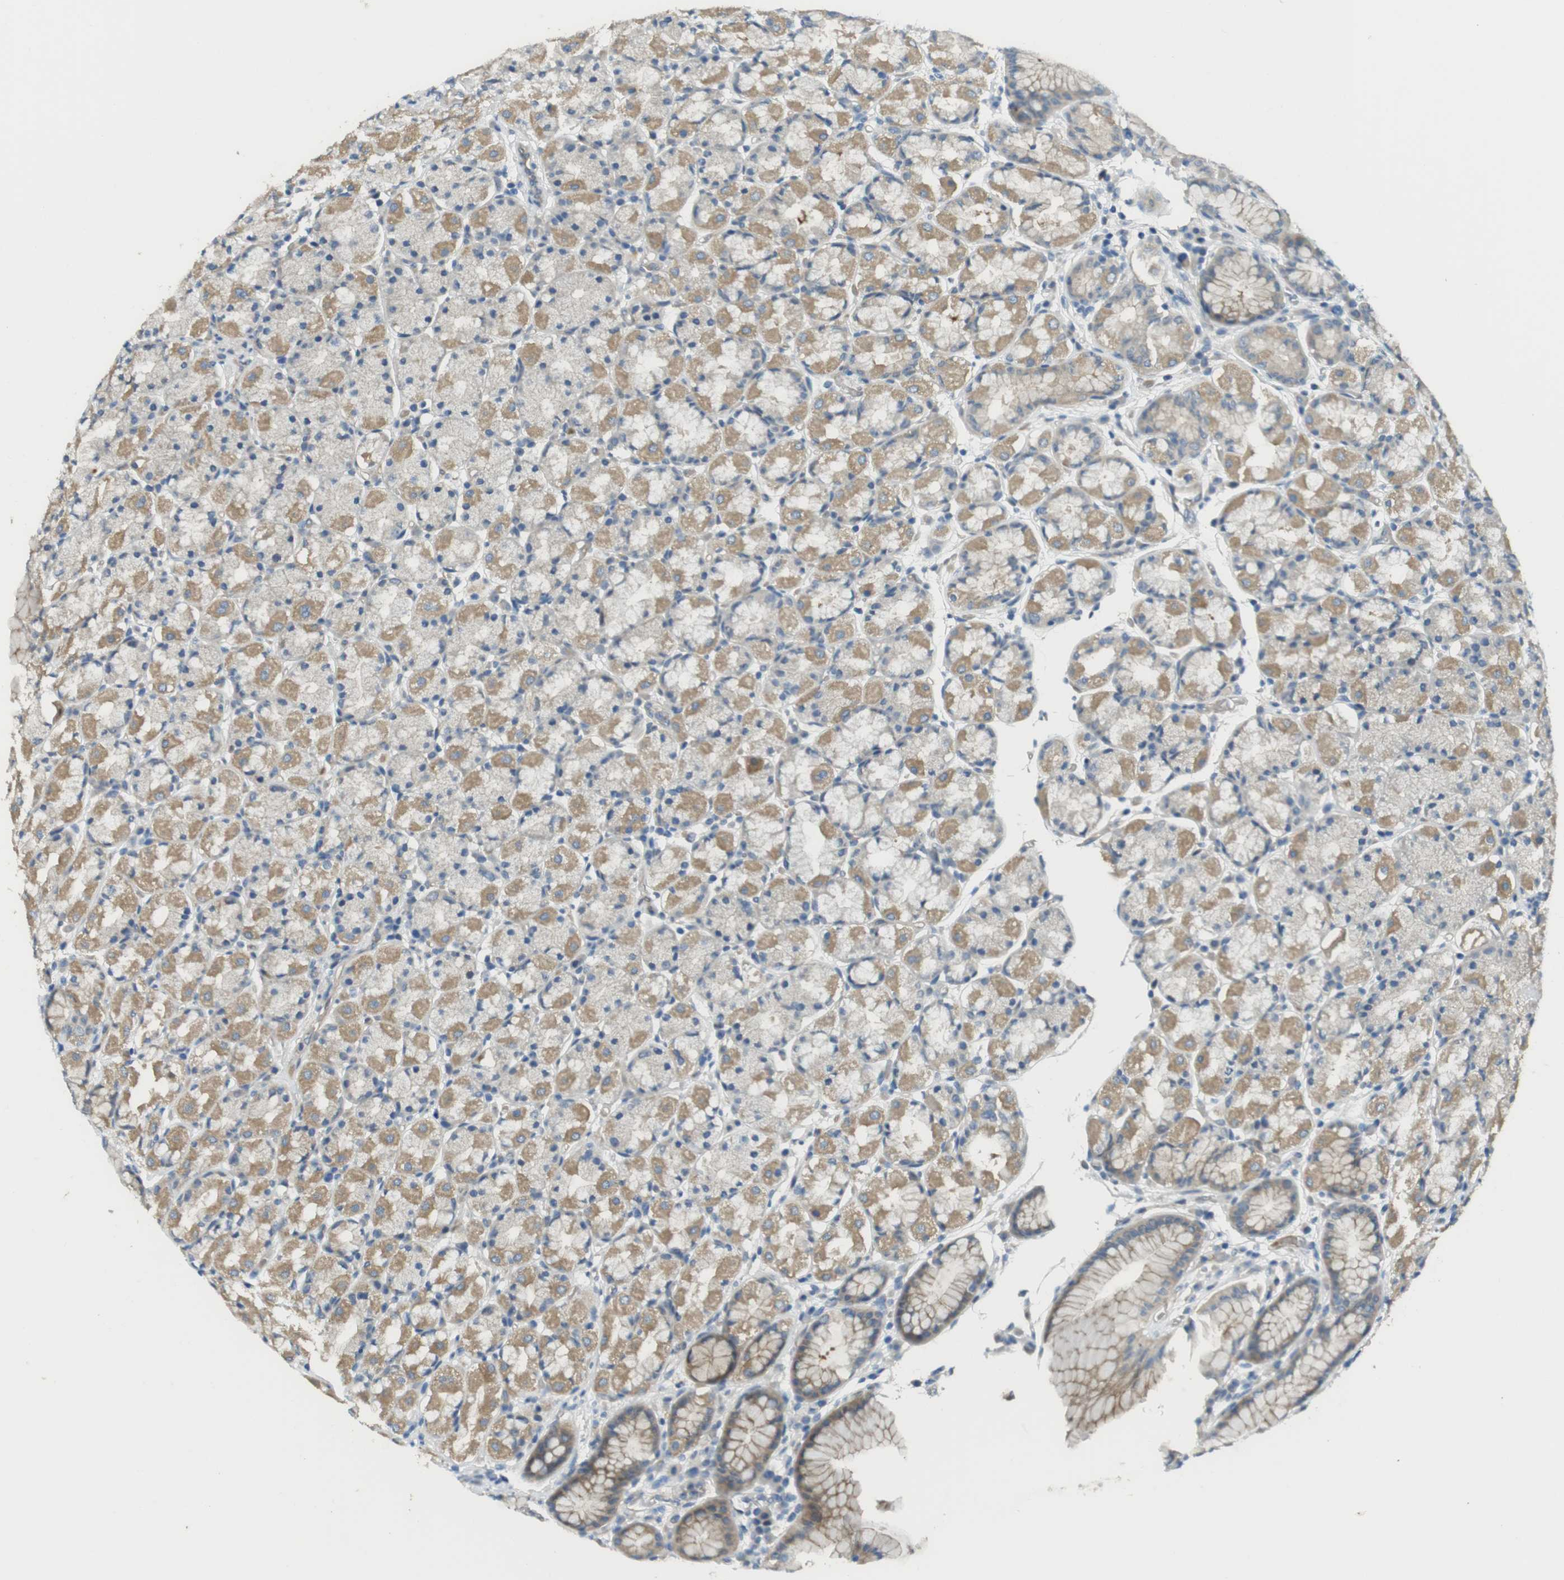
{"staining": {"intensity": "moderate", "quantity": "25%-75%", "location": "cytoplasmic/membranous"}, "tissue": "stomach", "cell_type": "Glandular cells", "image_type": "normal", "snomed": [{"axis": "morphology", "description": "Normal tissue, NOS"}, {"axis": "topography", "description": "Stomach, upper"}], "caption": "Unremarkable stomach displays moderate cytoplasmic/membranous staining in about 25%-75% of glandular cells The staining was performed using DAB (3,3'-diaminobenzidine), with brown indicating positive protein expression. Nuclei are stained blue with hematoxylin..", "gene": "ABHD15", "patient": {"sex": "male", "age": 68}}